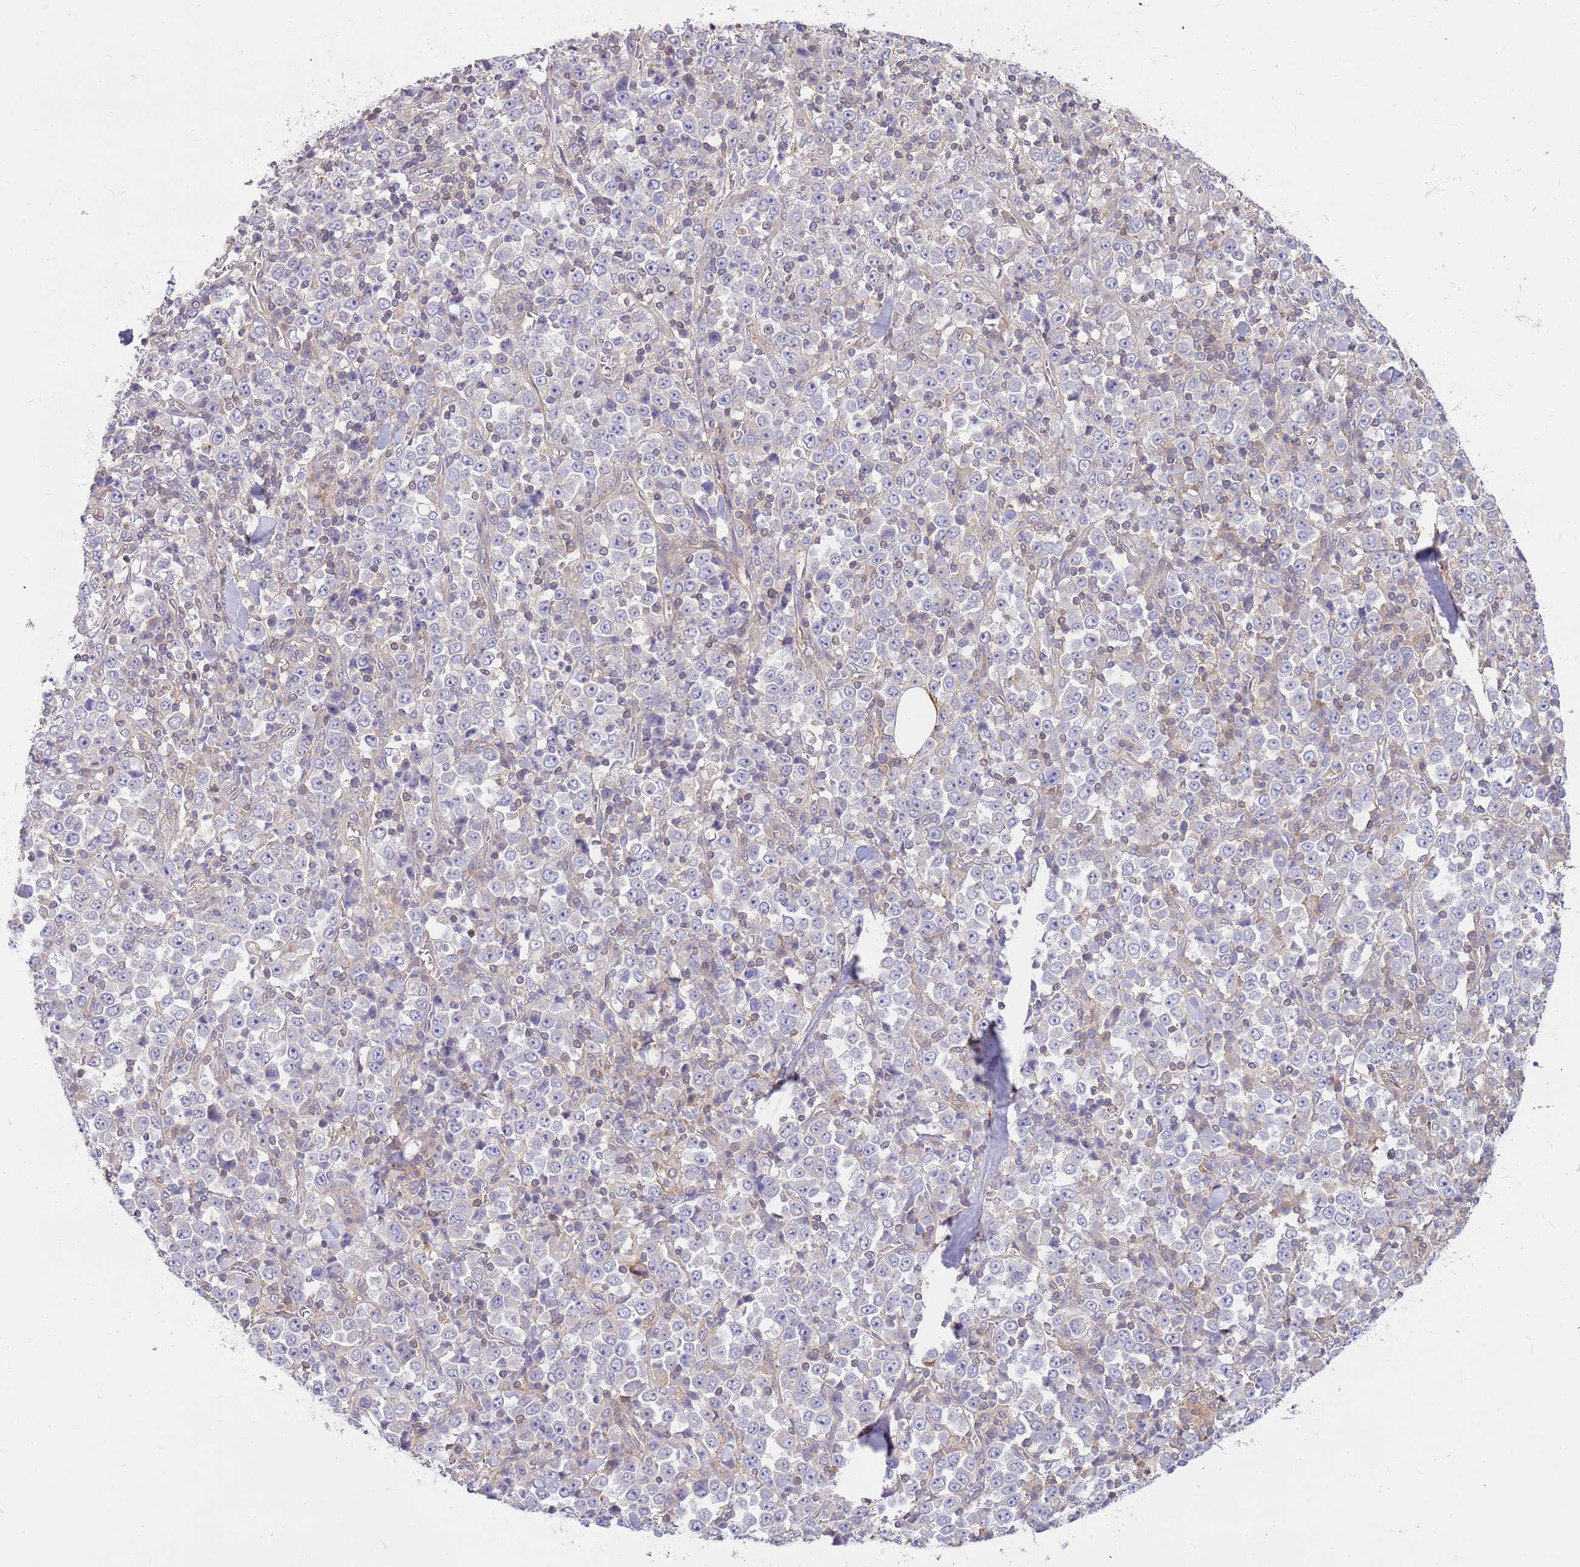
{"staining": {"intensity": "negative", "quantity": "none", "location": "none"}, "tissue": "stomach cancer", "cell_type": "Tumor cells", "image_type": "cancer", "snomed": [{"axis": "morphology", "description": "Normal tissue, NOS"}, {"axis": "morphology", "description": "Adenocarcinoma, NOS"}, {"axis": "topography", "description": "Stomach, upper"}, {"axis": "topography", "description": "Stomach"}], "caption": "Immunohistochemical staining of human stomach cancer shows no significant expression in tumor cells. (Stains: DAB (3,3'-diaminobenzidine) immunohistochemistry with hematoxylin counter stain, Microscopy: brightfield microscopy at high magnification).", "gene": "MVD", "patient": {"sex": "male", "age": 59}}